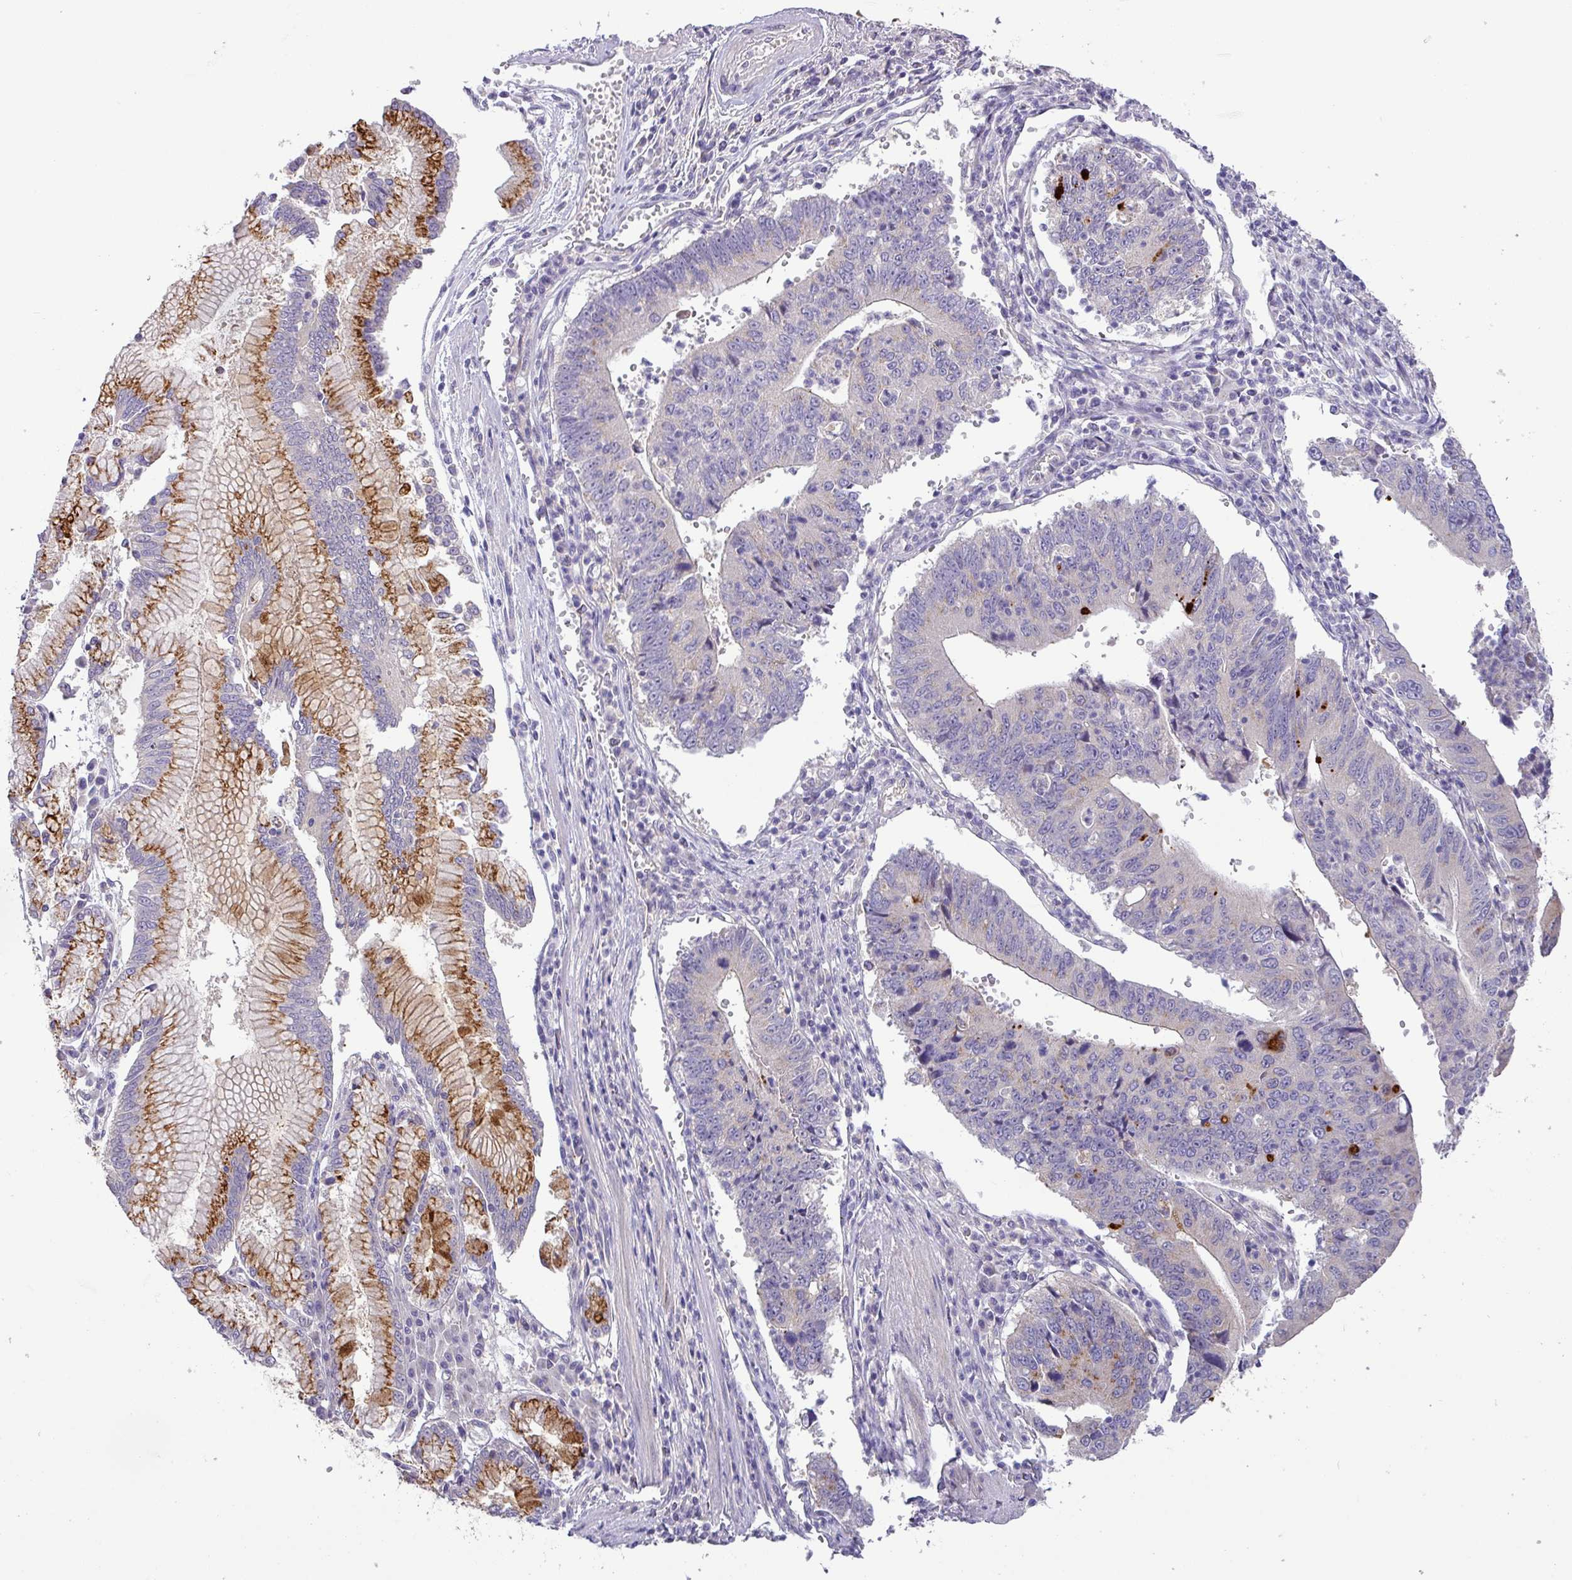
{"staining": {"intensity": "moderate", "quantity": "<25%", "location": "cytoplasmic/membranous"}, "tissue": "stomach cancer", "cell_type": "Tumor cells", "image_type": "cancer", "snomed": [{"axis": "morphology", "description": "Adenocarcinoma, NOS"}, {"axis": "topography", "description": "Stomach"}], "caption": "Stomach cancer stained for a protein reveals moderate cytoplasmic/membranous positivity in tumor cells. The protein of interest is stained brown, and the nuclei are stained in blue (DAB IHC with brightfield microscopy, high magnification).", "gene": "GALNT12", "patient": {"sex": "male", "age": 59}}